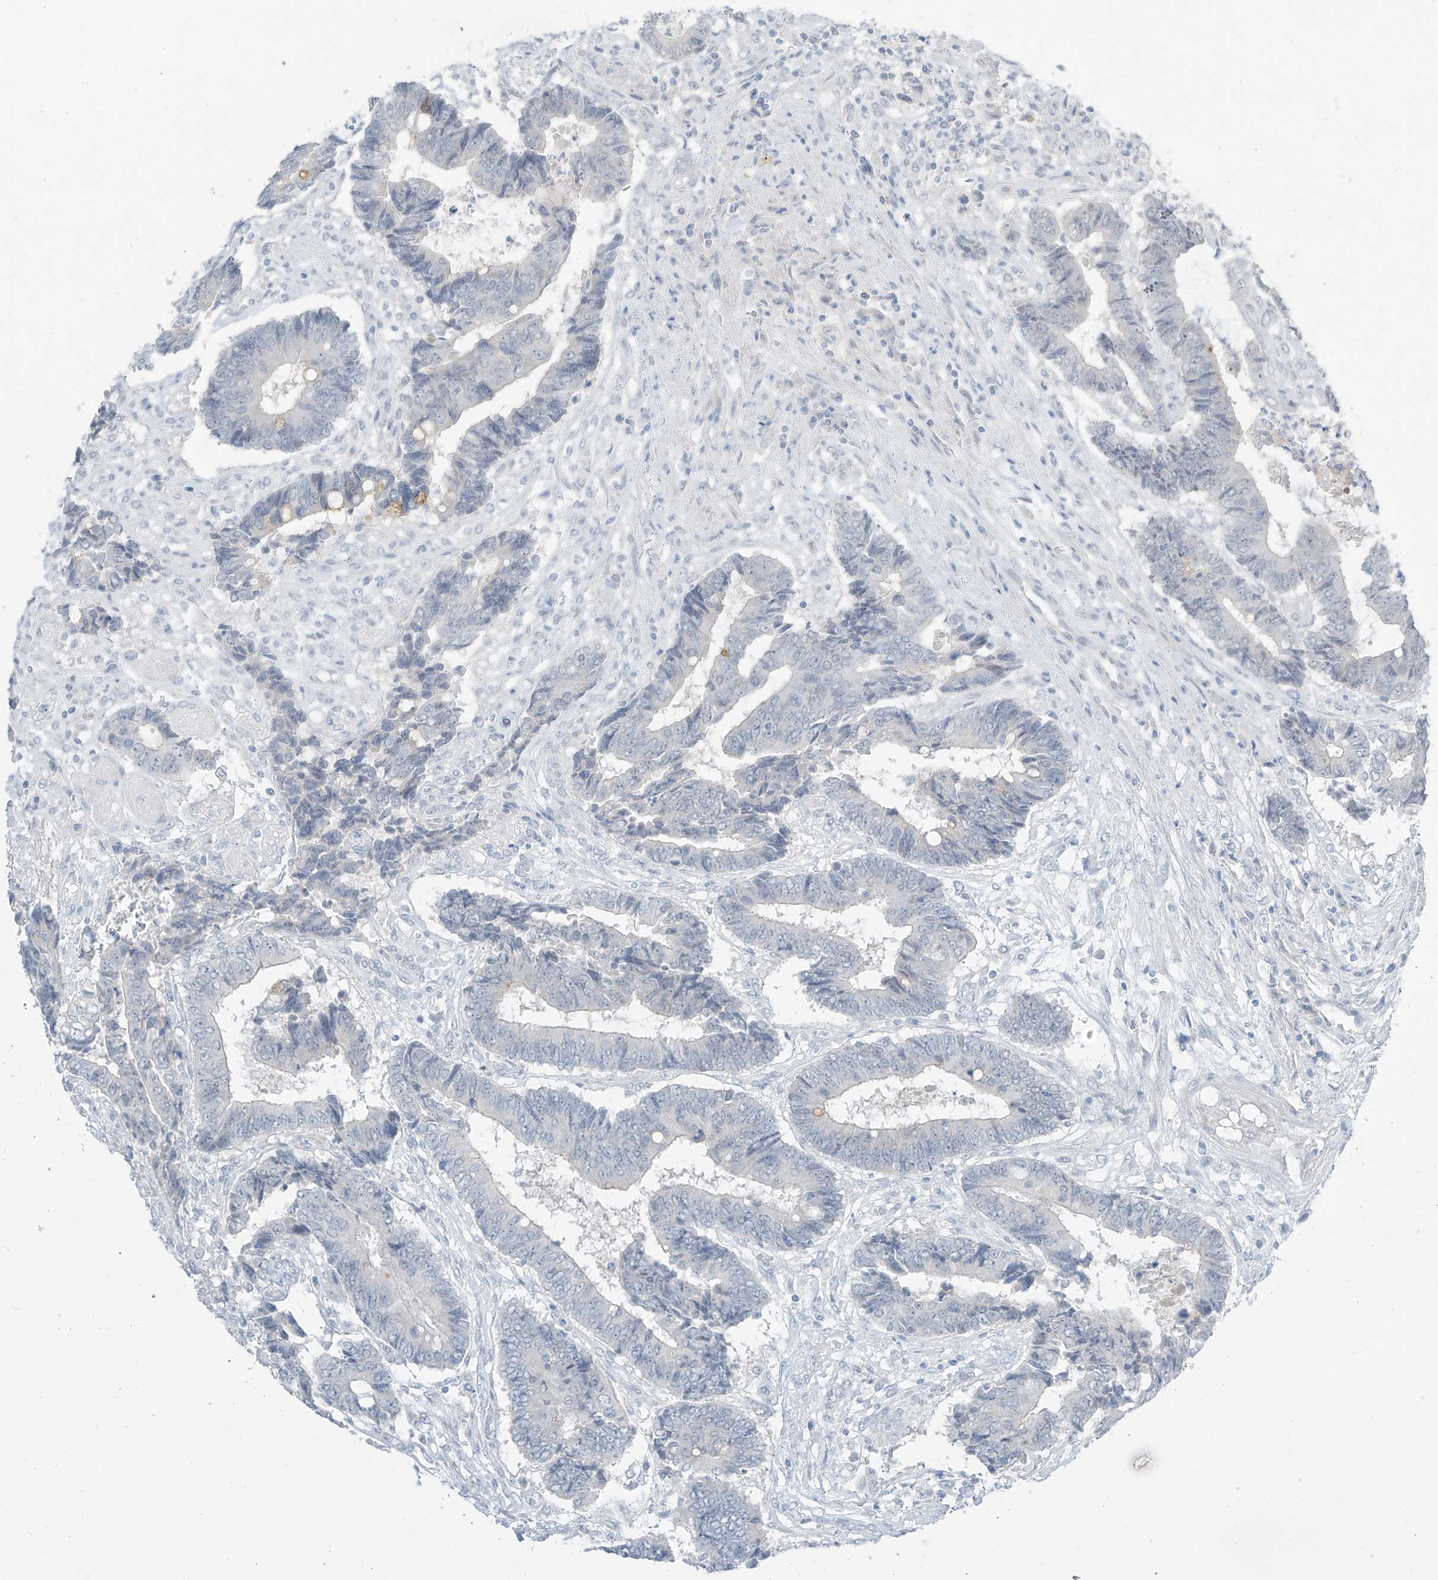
{"staining": {"intensity": "negative", "quantity": "none", "location": "none"}, "tissue": "colorectal cancer", "cell_type": "Tumor cells", "image_type": "cancer", "snomed": [{"axis": "morphology", "description": "Adenocarcinoma, NOS"}, {"axis": "topography", "description": "Rectum"}], "caption": "High power microscopy photomicrograph of an immunohistochemistry histopathology image of colorectal cancer (adenocarcinoma), revealing no significant expression in tumor cells. (Brightfield microscopy of DAB (3,3'-diaminobenzidine) IHC at high magnification).", "gene": "PRDM6", "patient": {"sex": "male", "age": 84}}